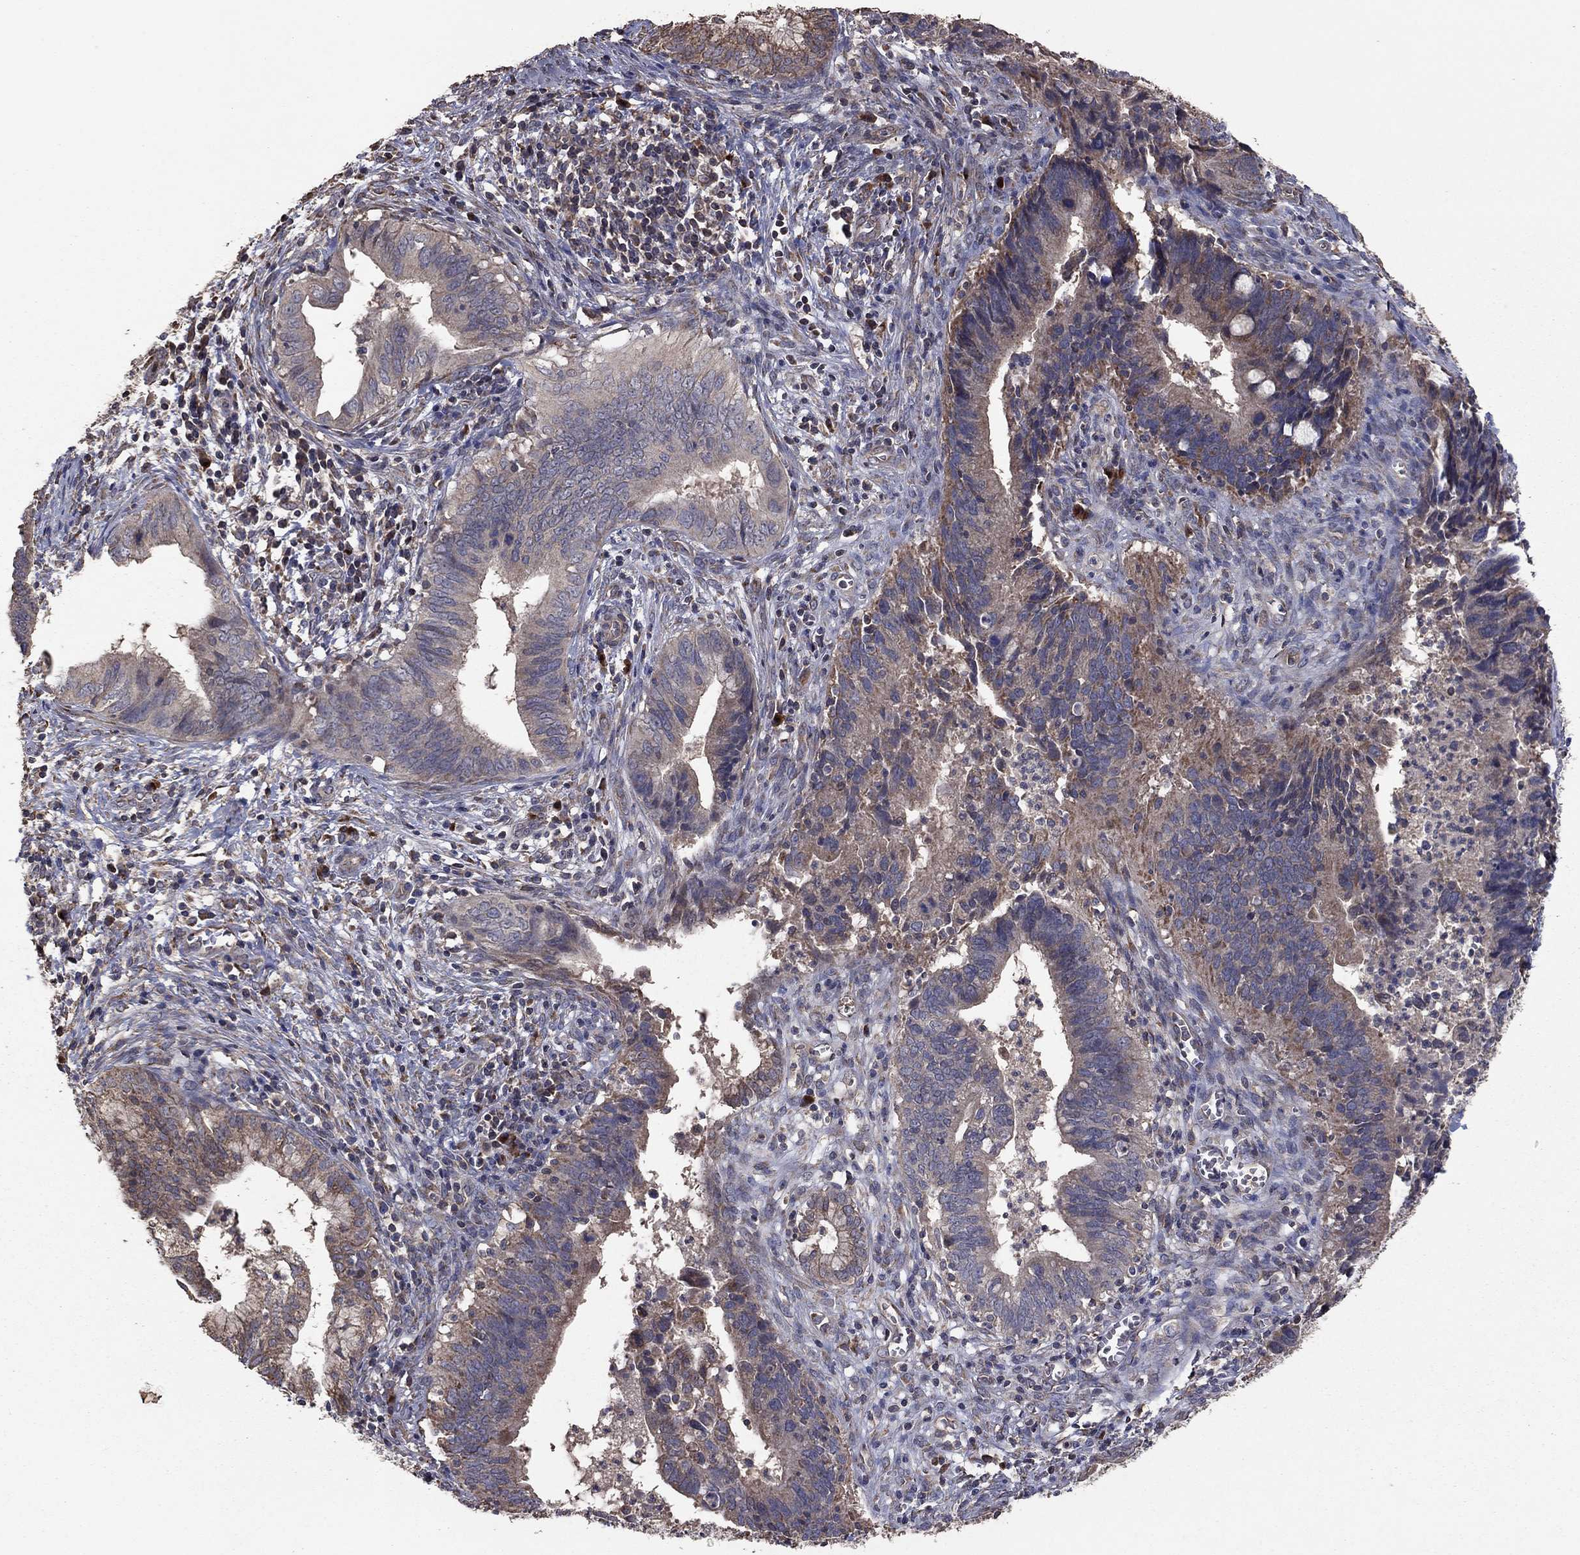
{"staining": {"intensity": "negative", "quantity": "none", "location": "none"}, "tissue": "cervical cancer", "cell_type": "Tumor cells", "image_type": "cancer", "snomed": [{"axis": "morphology", "description": "Adenocarcinoma, NOS"}, {"axis": "topography", "description": "Cervix"}], "caption": "This micrograph is of cervical cancer stained with immunohistochemistry to label a protein in brown with the nuclei are counter-stained blue. There is no expression in tumor cells.", "gene": "FLT4", "patient": {"sex": "female", "age": 42}}